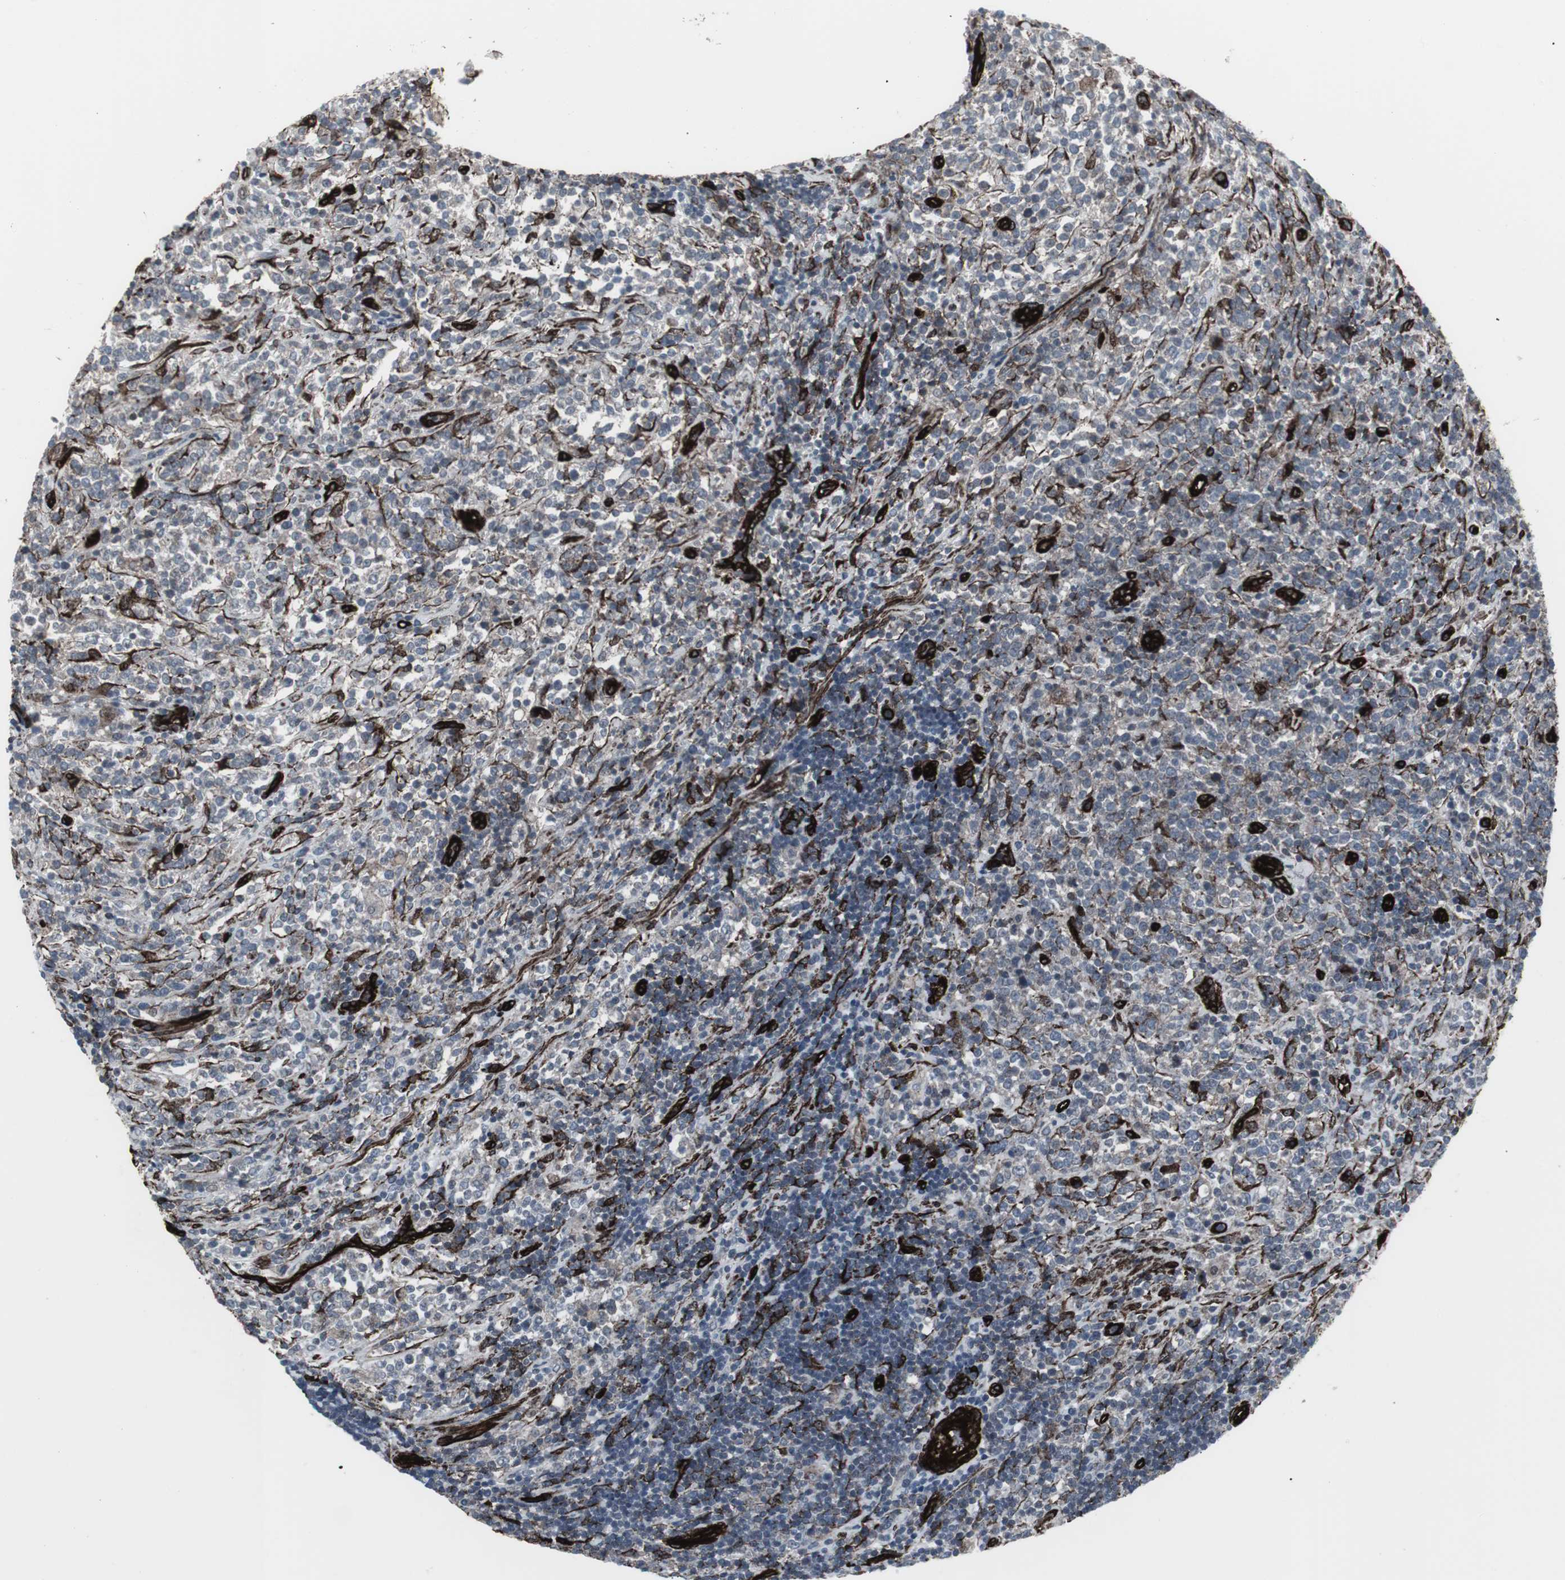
{"staining": {"intensity": "negative", "quantity": "none", "location": "none"}, "tissue": "lymphoma", "cell_type": "Tumor cells", "image_type": "cancer", "snomed": [{"axis": "morphology", "description": "Malignant lymphoma, non-Hodgkin's type, High grade"}, {"axis": "topography", "description": "Soft tissue"}], "caption": "Lymphoma stained for a protein using immunohistochemistry (IHC) displays no positivity tumor cells.", "gene": "PDGFA", "patient": {"sex": "male", "age": 18}}